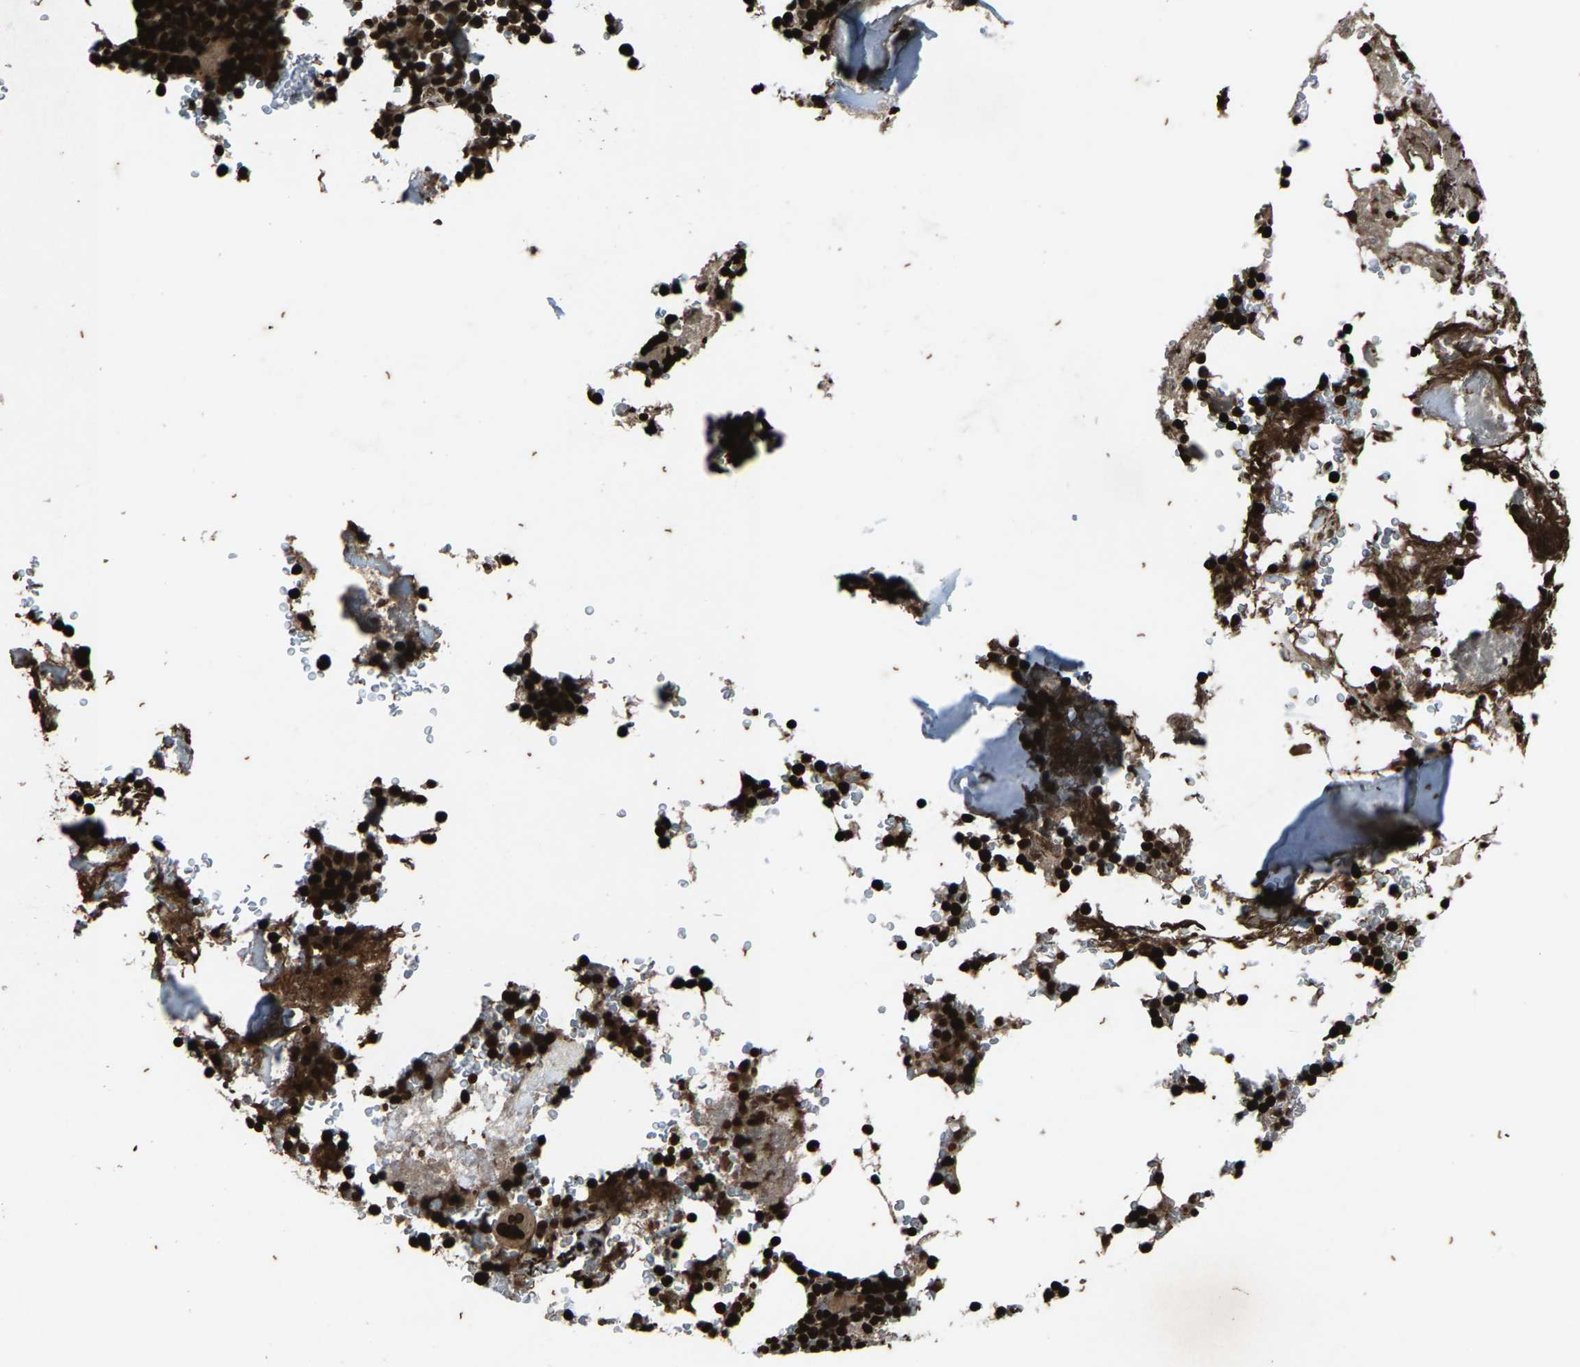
{"staining": {"intensity": "strong", "quantity": ">75%", "location": "nuclear"}, "tissue": "bone marrow", "cell_type": "Hematopoietic cells", "image_type": "normal", "snomed": [{"axis": "morphology", "description": "Normal tissue, NOS"}, {"axis": "topography", "description": "Bone marrow"}], "caption": "Normal bone marrow was stained to show a protein in brown. There is high levels of strong nuclear positivity in about >75% of hematopoietic cells.", "gene": "H4C1", "patient": {"sex": "male"}}